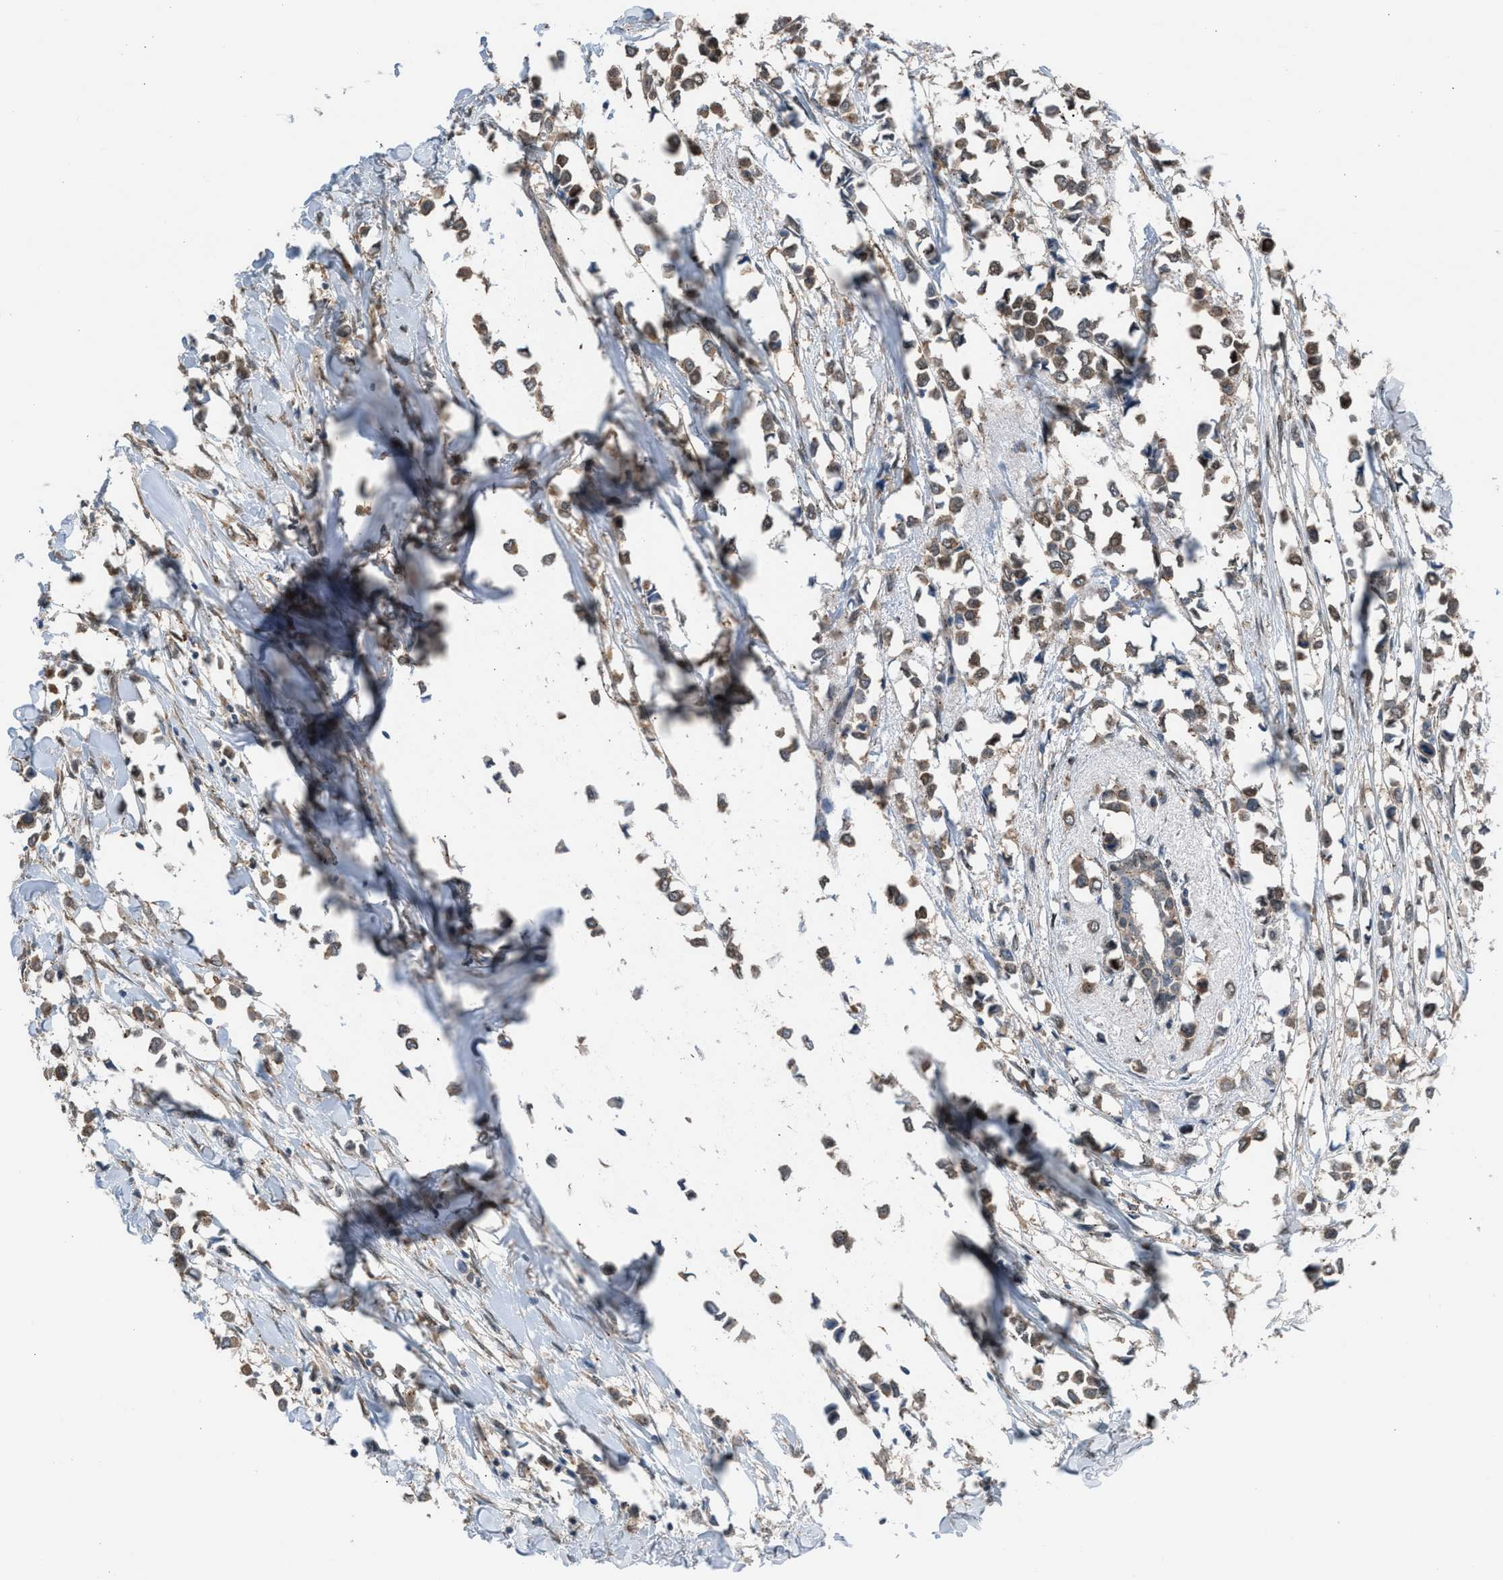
{"staining": {"intensity": "moderate", "quantity": ">75%", "location": "cytoplasmic/membranous,nuclear"}, "tissue": "breast cancer", "cell_type": "Tumor cells", "image_type": "cancer", "snomed": [{"axis": "morphology", "description": "Lobular carcinoma"}, {"axis": "topography", "description": "Breast"}], "caption": "Immunohistochemistry (DAB) staining of human breast cancer reveals moderate cytoplasmic/membranous and nuclear protein positivity in approximately >75% of tumor cells.", "gene": "CRTC1", "patient": {"sex": "female", "age": 51}}